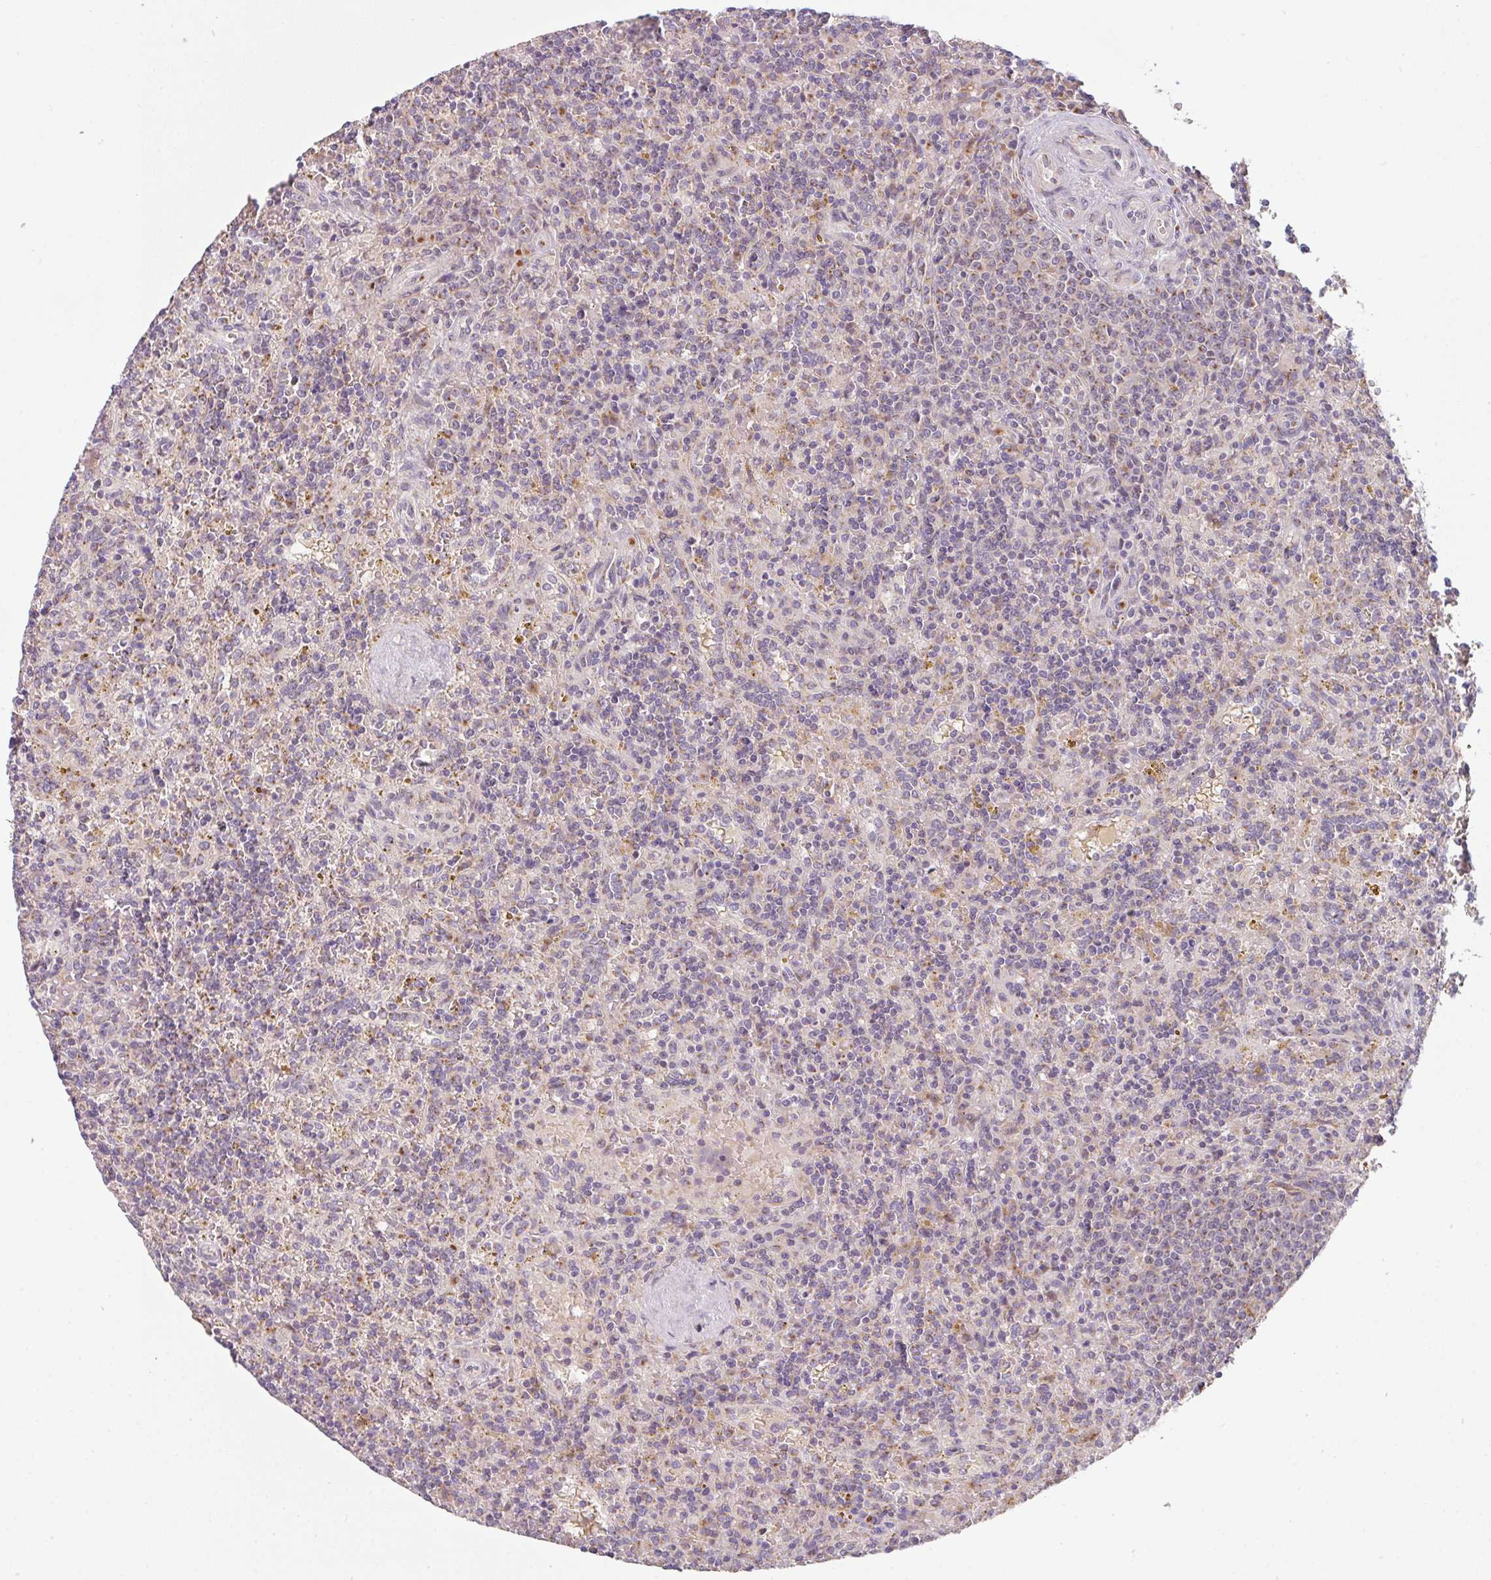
{"staining": {"intensity": "moderate", "quantity": "<25%", "location": "cytoplasmic/membranous"}, "tissue": "lymphoma", "cell_type": "Tumor cells", "image_type": "cancer", "snomed": [{"axis": "morphology", "description": "Malignant lymphoma, non-Hodgkin's type, Low grade"}, {"axis": "topography", "description": "Spleen"}], "caption": "Brown immunohistochemical staining in lymphoma demonstrates moderate cytoplasmic/membranous staining in approximately <25% of tumor cells.", "gene": "GVQW3", "patient": {"sex": "male", "age": 67}}